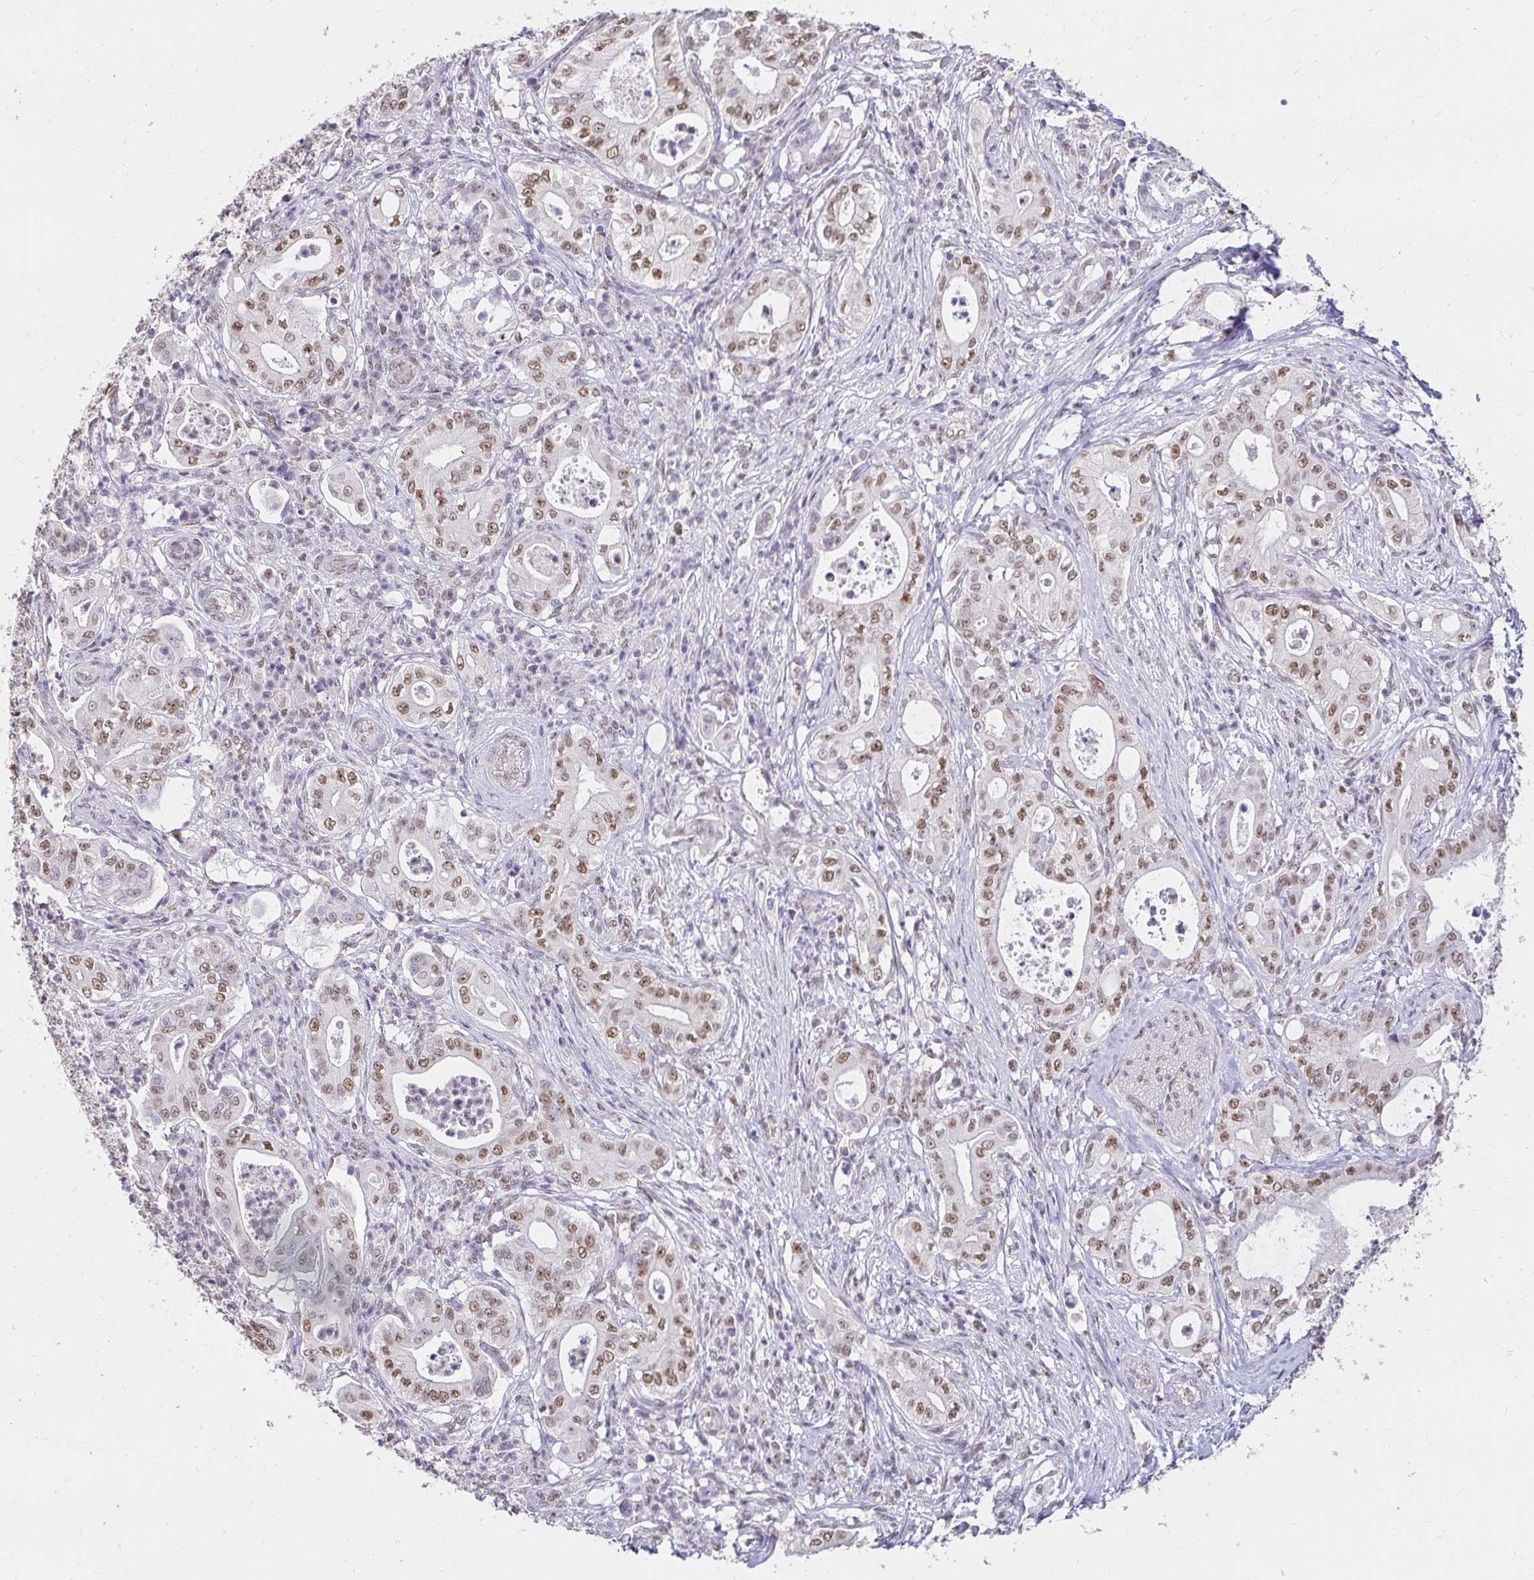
{"staining": {"intensity": "moderate", "quantity": ">75%", "location": "nuclear"}, "tissue": "pancreatic cancer", "cell_type": "Tumor cells", "image_type": "cancer", "snomed": [{"axis": "morphology", "description": "Adenocarcinoma, NOS"}, {"axis": "topography", "description": "Pancreas"}], "caption": "Immunohistochemistry histopathology image of neoplastic tissue: pancreatic adenocarcinoma stained using IHC displays medium levels of moderate protein expression localized specifically in the nuclear of tumor cells, appearing as a nuclear brown color.", "gene": "RIMS4", "patient": {"sex": "male", "age": 71}}